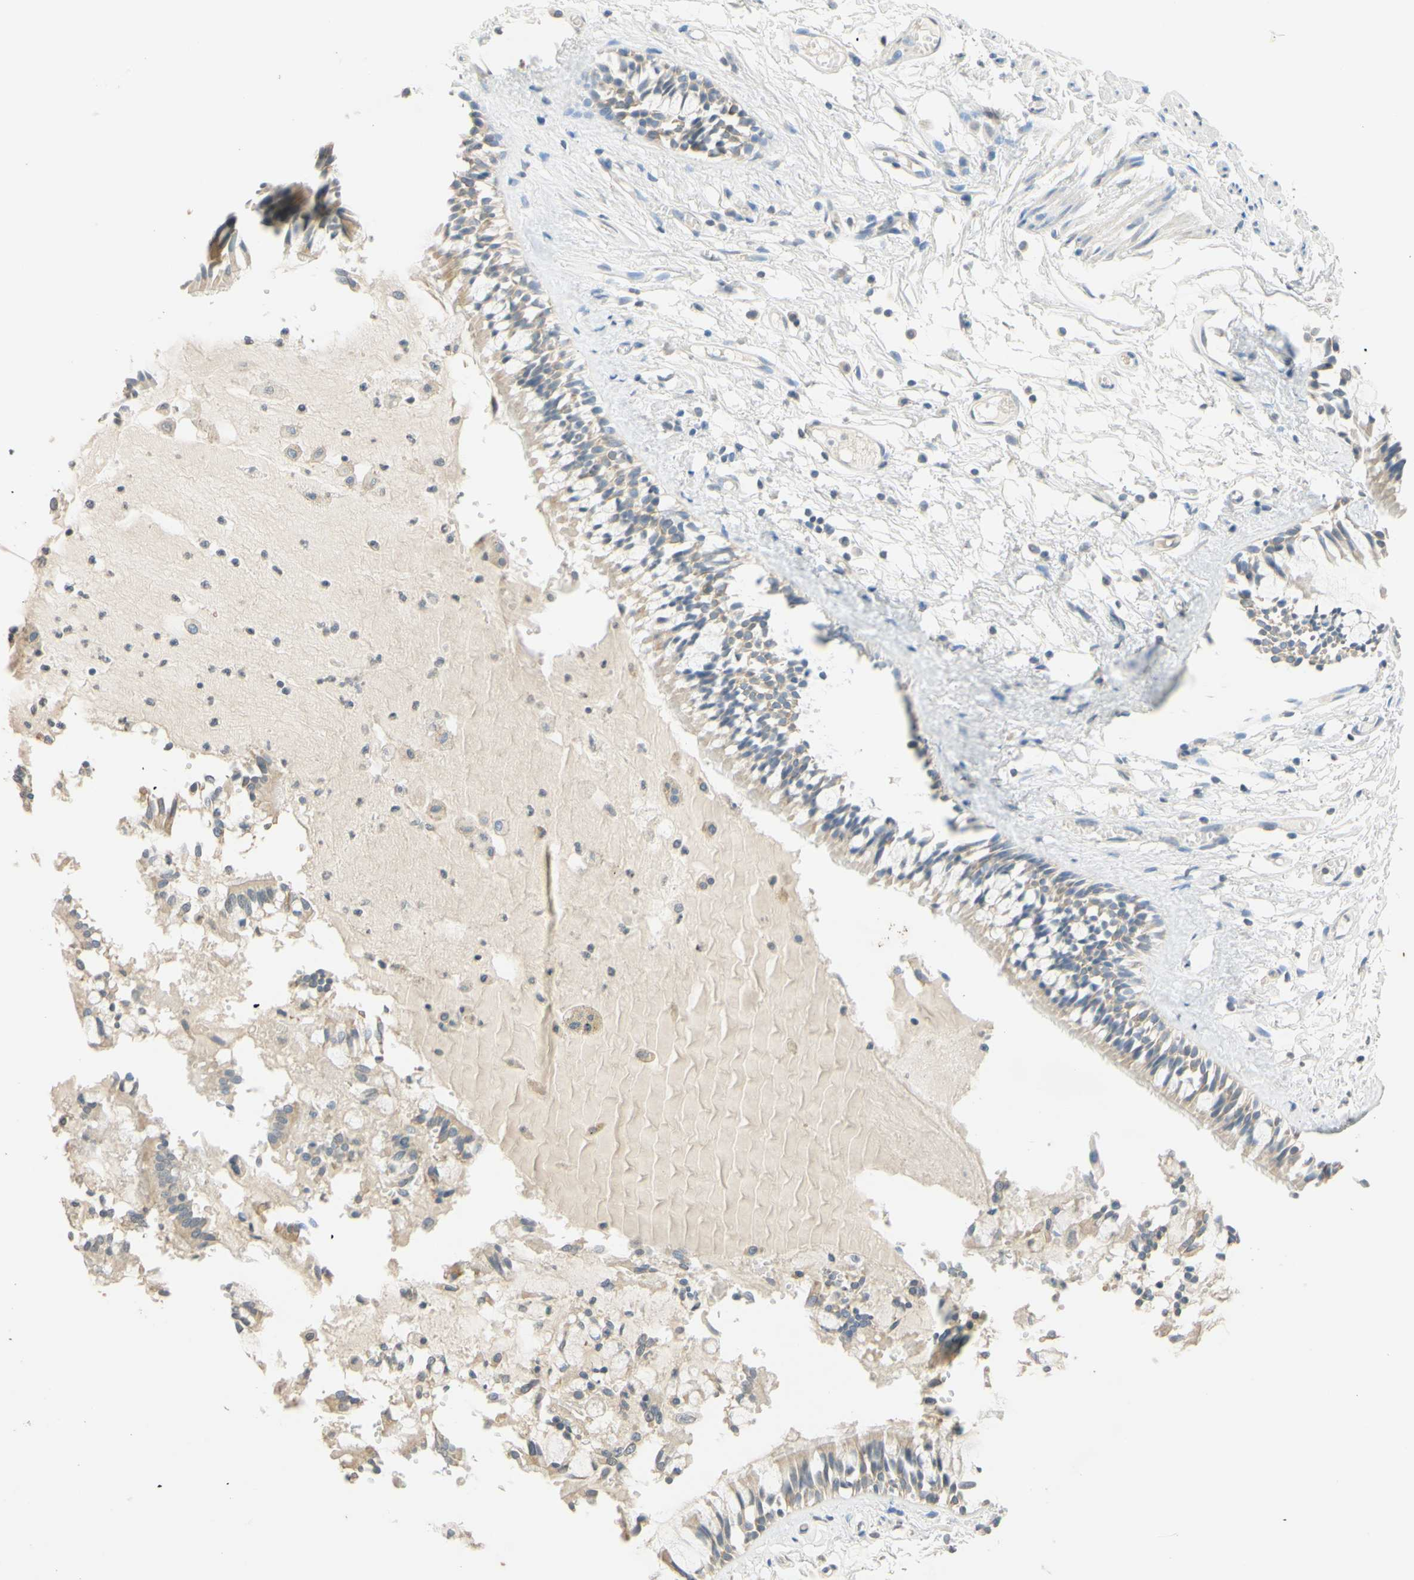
{"staining": {"intensity": "weak", "quantity": "25%-75%", "location": "cytoplasmic/membranous"}, "tissue": "bronchus", "cell_type": "Respiratory epithelial cells", "image_type": "normal", "snomed": [{"axis": "morphology", "description": "Normal tissue, NOS"}, {"axis": "morphology", "description": "Inflammation, NOS"}, {"axis": "topography", "description": "Cartilage tissue"}, {"axis": "topography", "description": "Lung"}], "caption": "Respiratory epithelial cells demonstrate weak cytoplasmic/membranous staining in approximately 25%-75% of cells in normal bronchus. Nuclei are stained in blue.", "gene": "MAG", "patient": {"sex": "male", "age": 71}}